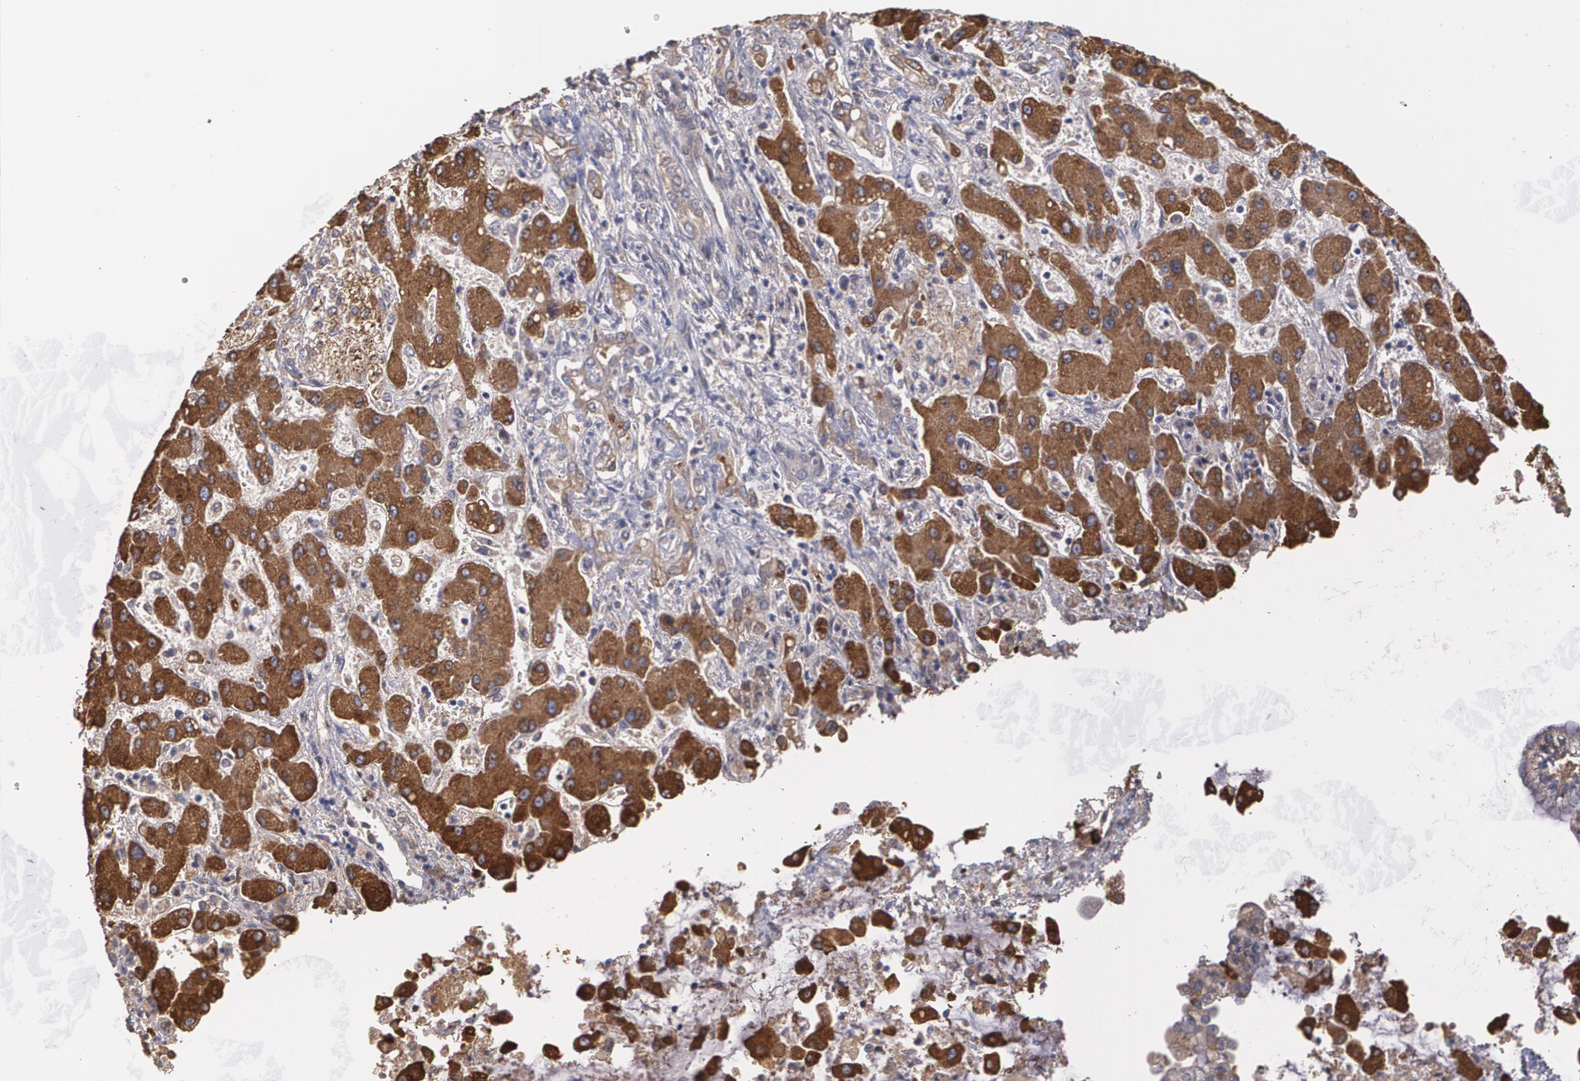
{"staining": {"intensity": "moderate", "quantity": ">75%", "location": "cytoplasmic/membranous"}, "tissue": "liver cancer", "cell_type": "Tumor cells", "image_type": "cancer", "snomed": [{"axis": "morphology", "description": "Cholangiocarcinoma"}, {"axis": "topography", "description": "Liver"}], "caption": "Immunohistochemistry of liver cancer (cholangiocarcinoma) exhibits medium levels of moderate cytoplasmic/membranous staining in about >75% of tumor cells.", "gene": "PON1", "patient": {"sex": "male", "age": 50}}